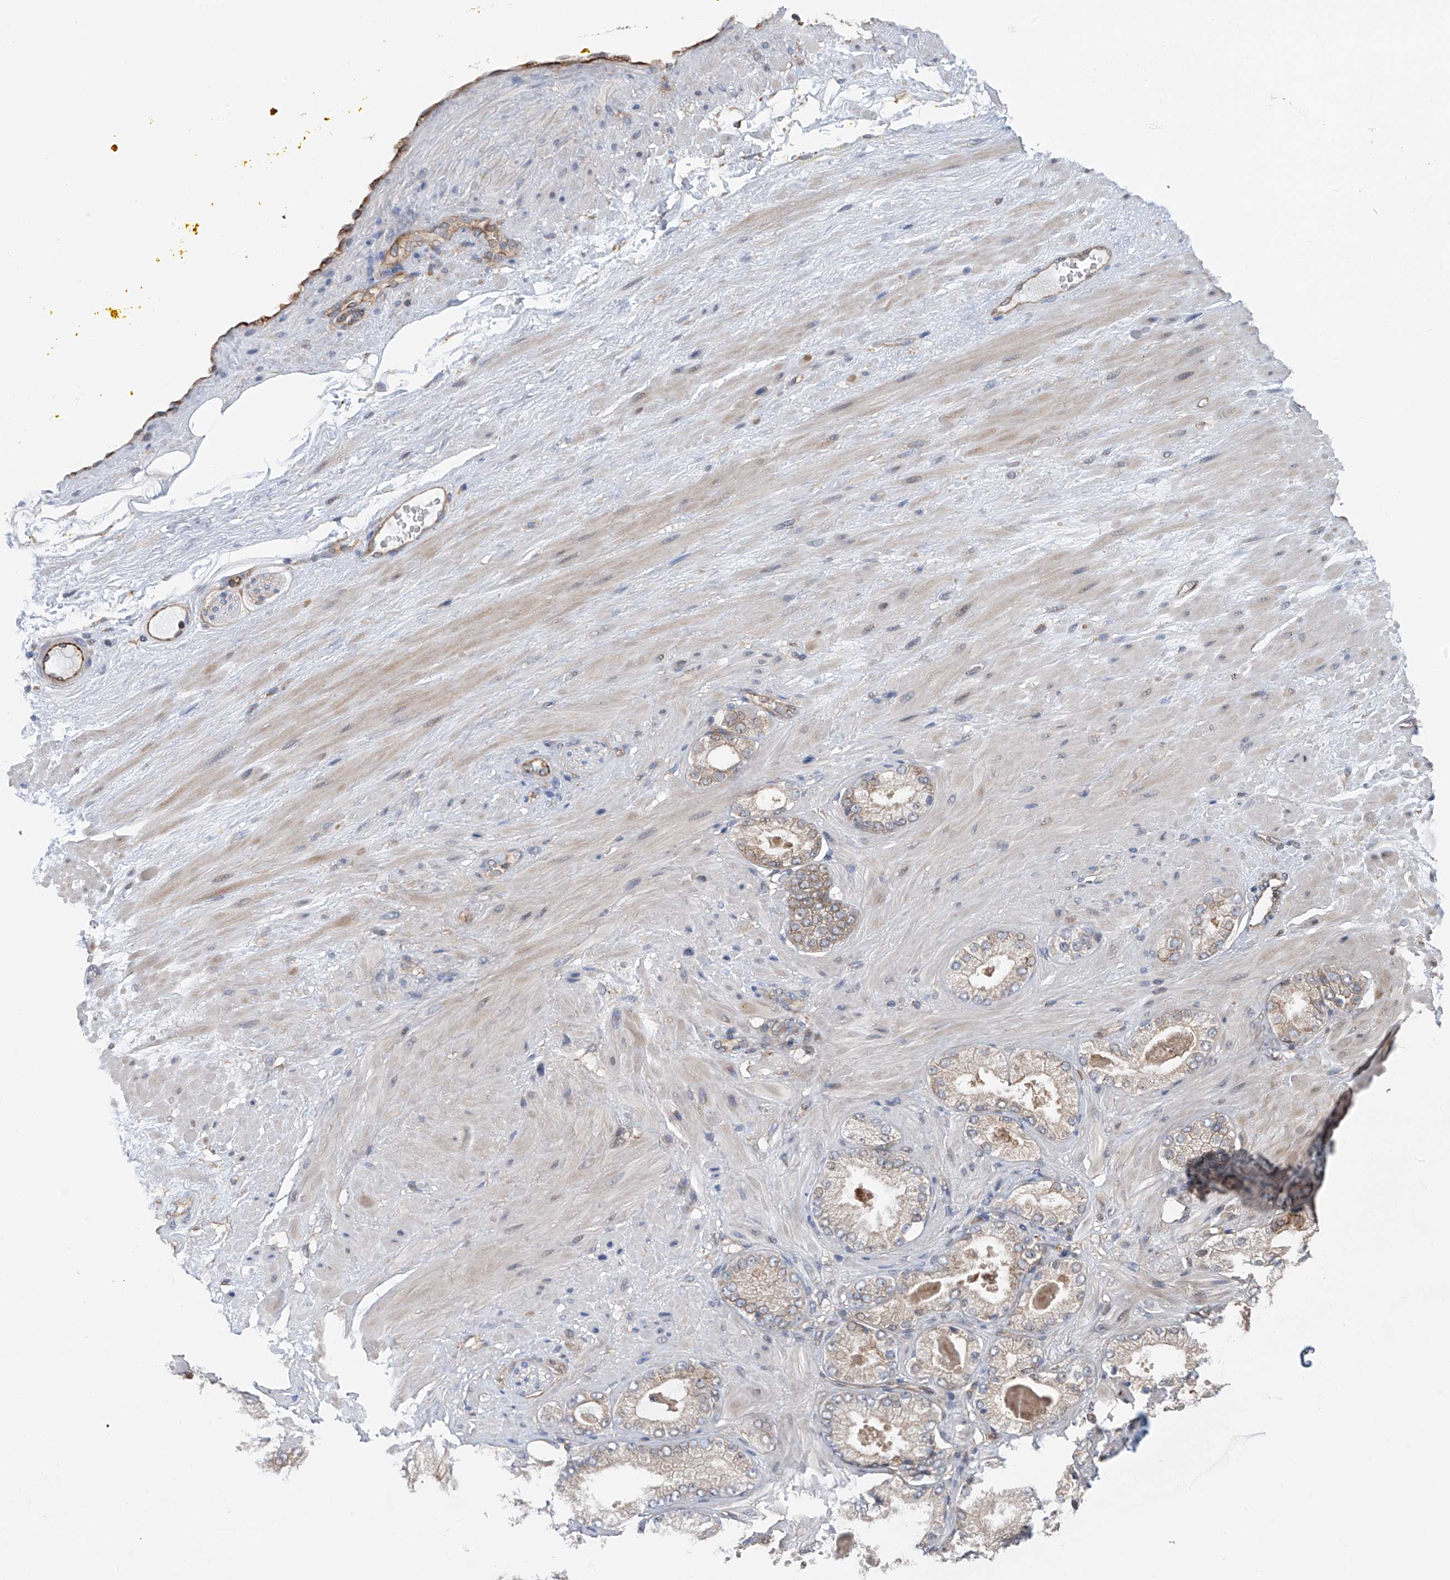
{"staining": {"intensity": "negative", "quantity": "none", "location": "none"}, "tissue": "adipose tissue", "cell_type": "Adipocytes", "image_type": "normal", "snomed": [{"axis": "morphology", "description": "Normal tissue, NOS"}, {"axis": "morphology", "description": "Adenocarcinoma, Low grade"}, {"axis": "topography", "description": "Prostate"}, {"axis": "topography", "description": "Peripheral nerve tissue"}], "caption": "An immunohistochemistry micrograph of normal adipose tissue is shown. There is no staining in adipocytes of adipose tissue. (DAB (3,3'-diaminobenzidine) IHC with hematoxylin counter stain).", "gene": "CHPF", "patient": {"sex": "male", "age": 63}}